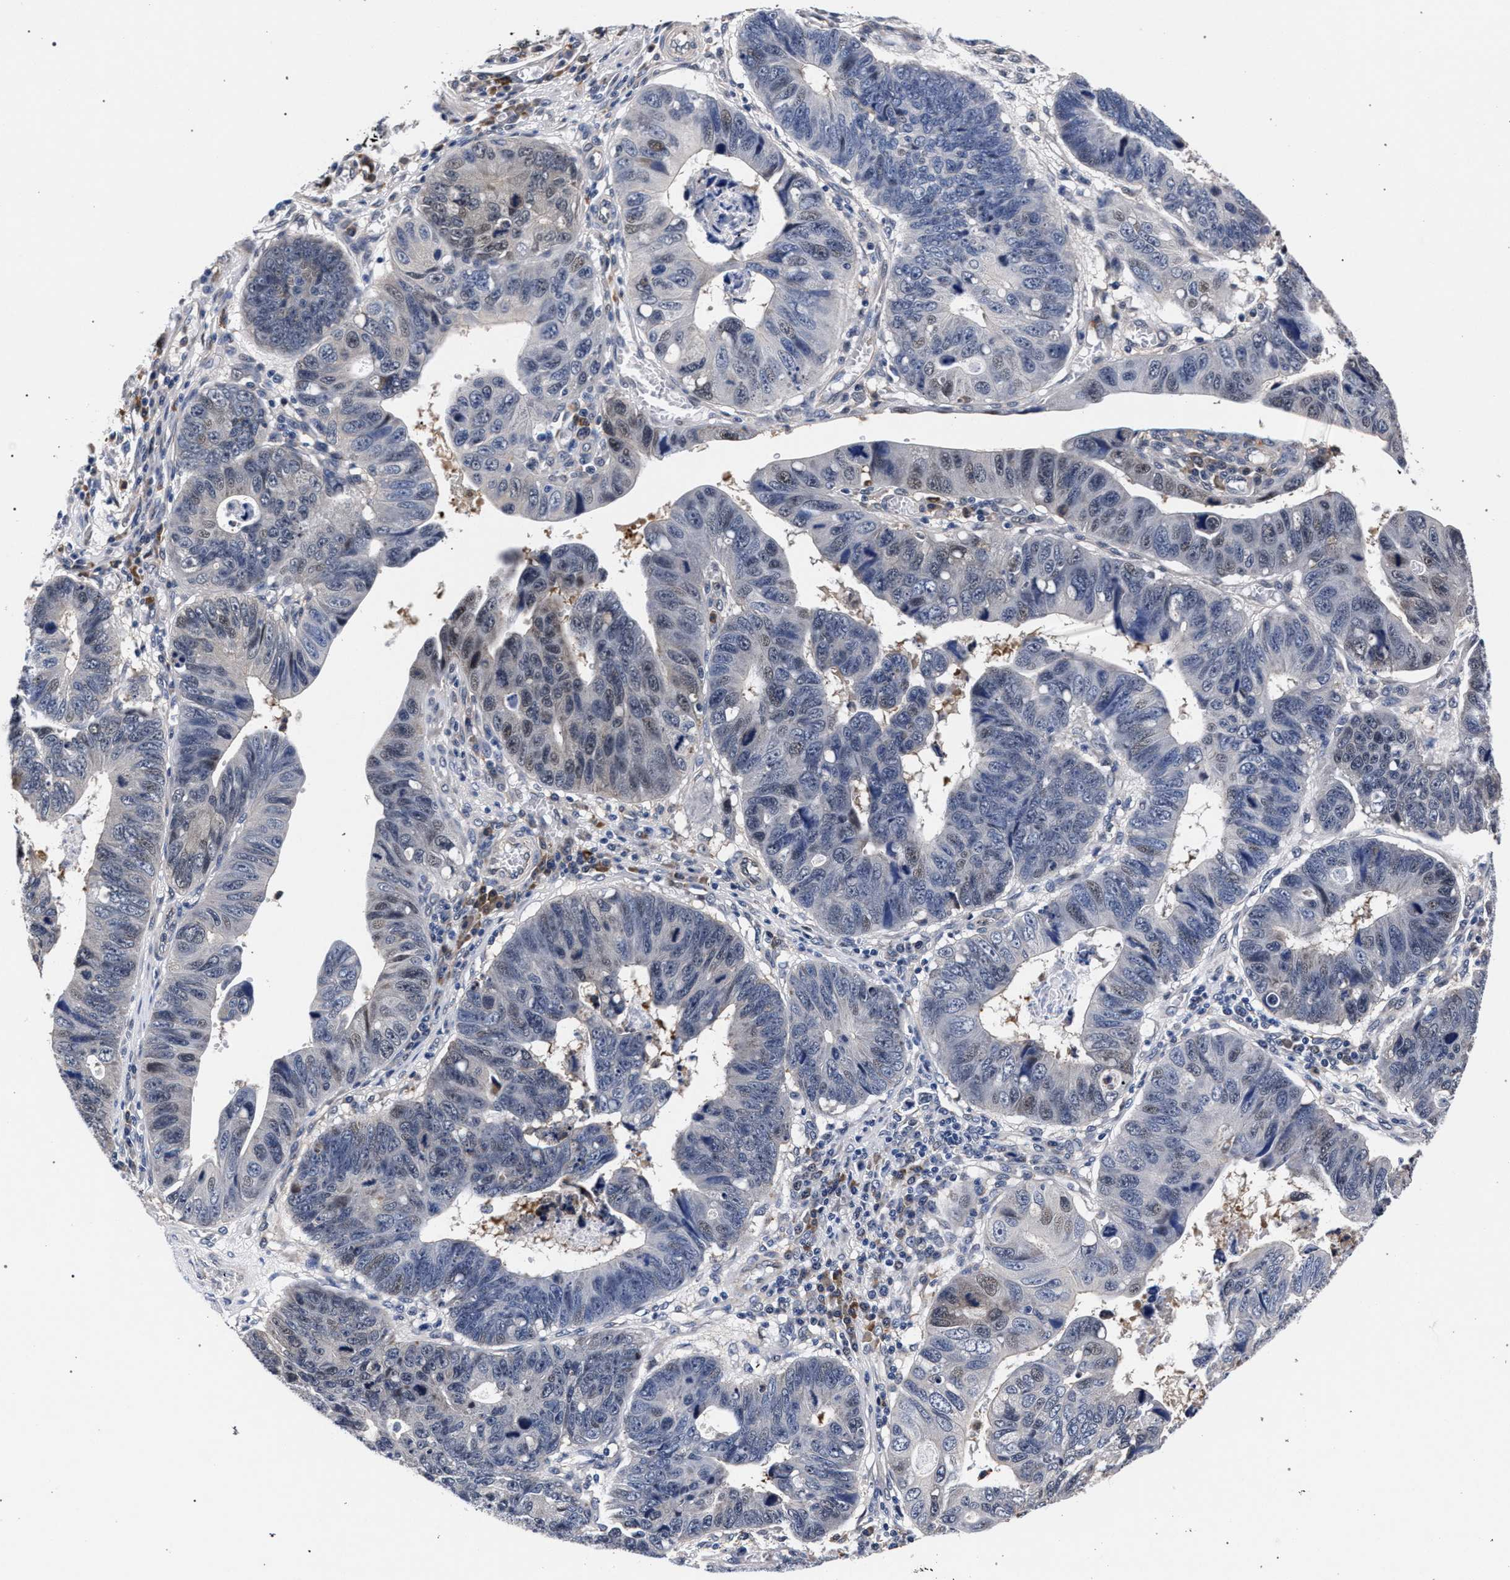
{"staining": {"intensity": "weak", "quantity": "<25%", "location": "nuclear"}, "tissue": "stomach cancer", "cell_type": "Tumor cells", "image_type": "cancer", "snomed": [{"axis": "morphology", "description": "Adenocarcinoma, NOS"}, {"axis": "topography", "description": "Stomach"}], "caption": "This is a image of immunohistochemistry staining of stomach adenocarcinoma, which shows no staining in tumor cells.", "gene": "ZNF462", "patient": {"sex": "male", "age": 59}}